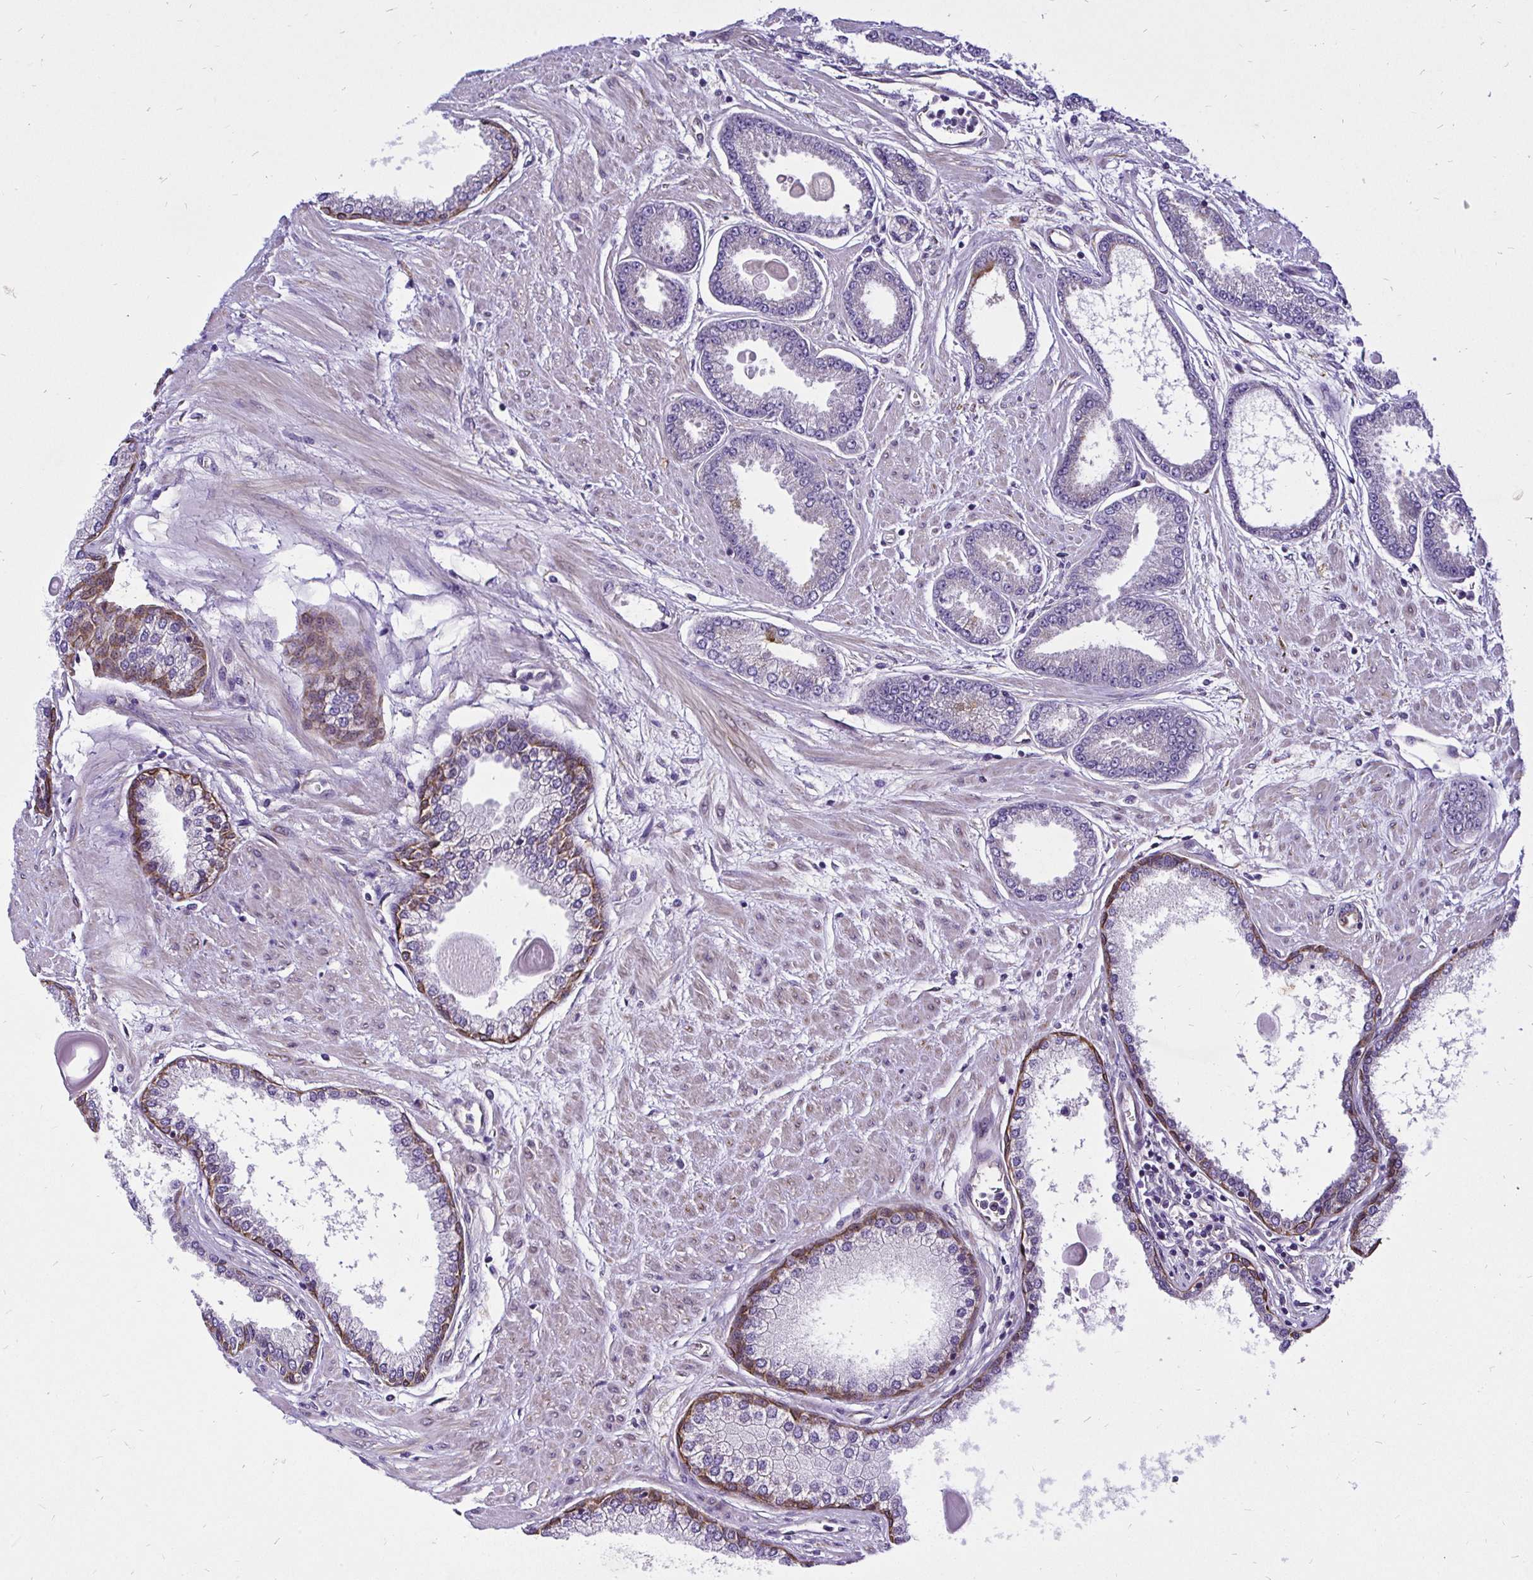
{"staining": {"intensity": "negative", "quantity": "none", "location": "none"}, "tissue": "prostate cancer", "cell_type": "Tumor cells", "image_type": "cancer", "snomed": [{"axis": "morphology", "description": "Adenocarcinoma, Low grade"}, {"axis": "topography", "description": "Prostate"}], "caption": "Protein analysis of prostate cancer (adenocarcinoma (low-grade)) reveals no significant expression in tumor cells.", "gene": "CCDC122", "patient": {"sex": "male", "age": 67}}